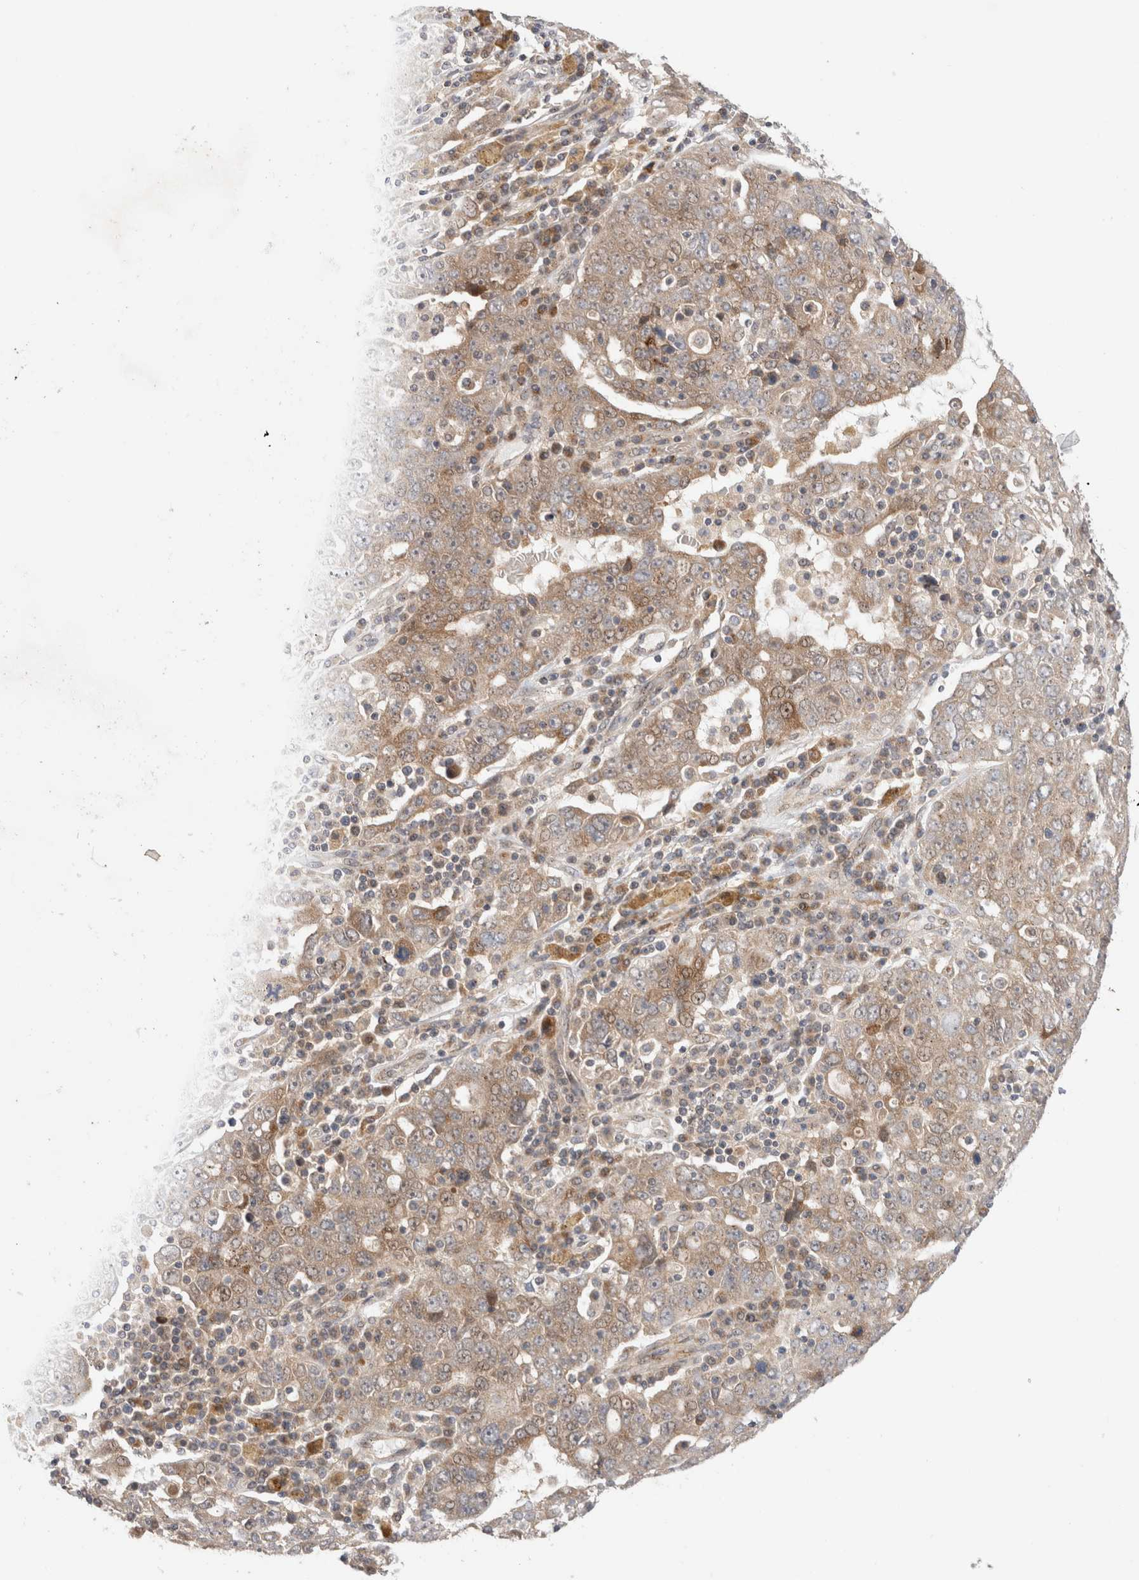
{"staining": {"intensity": "moderate", "quantity": "<25%", "location": "cytoplasmic/membranous"}, "tissue": "ovarian cancer", "cell_type": "Tumor cells", "image_type": "cancer", "snomed": [{"axis": "morphology", "description": "Carcinoma, endometroid"}, {"axis": "topography", "description": "Ovary"}], "caption": "The image demonstrates staining of ovarian endometroid carcinoma, revealing moderate cytoplasmic/membranous protein positivity (brown color) within tumor cells. The staining was performed using DAB (3,3'-diaminobenzidine), with brown indicating positive protein expression. Nuclei are stained blue with hematoxylin.", "gene": "SLC29A1", "patient": {"sex": "female", "age": 62}}